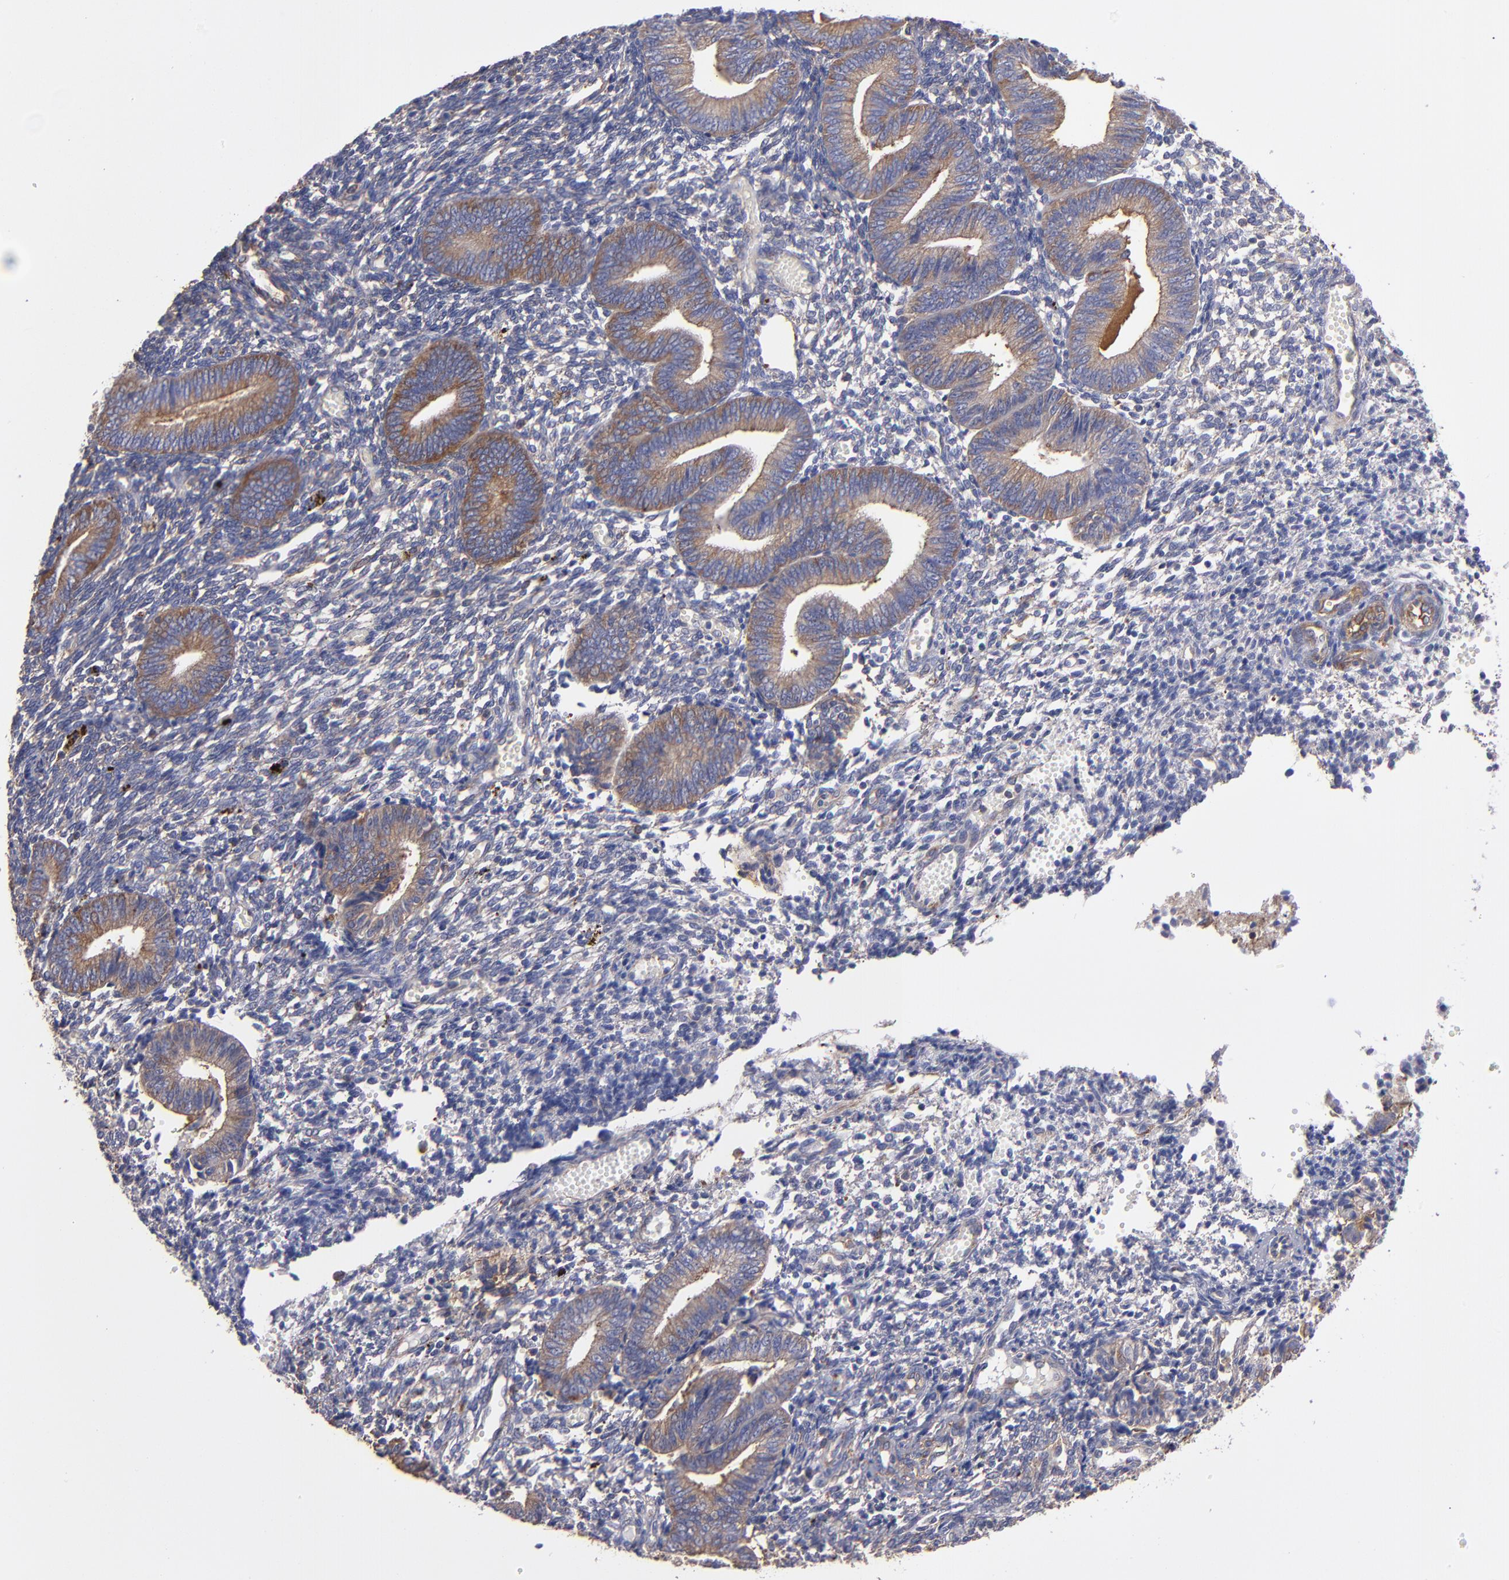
{"staining": {"intensity": "moderate", "quantity": "<25%", "location": "cytoplasmic/membranous"}, "tissue": "endometrium", "cell_type": "Cells in endometrial stroma", "image_type": "normal", "snomed": [{"axis": "morphology", "description": "Normal tissue, NOS"}, {"axis": "topography", "description": "Uterus"}, {"axis": "topography", "description": "Endometrium"}], "caption": "This micrograph exhibits IHC staining of unremarkable endometrium, with low moderate cytoplasmic/membranous expression in about <25% of cells in endometrial stroma.", "gene": "MVP", "patient": {"sex": "female", "age": 33}}